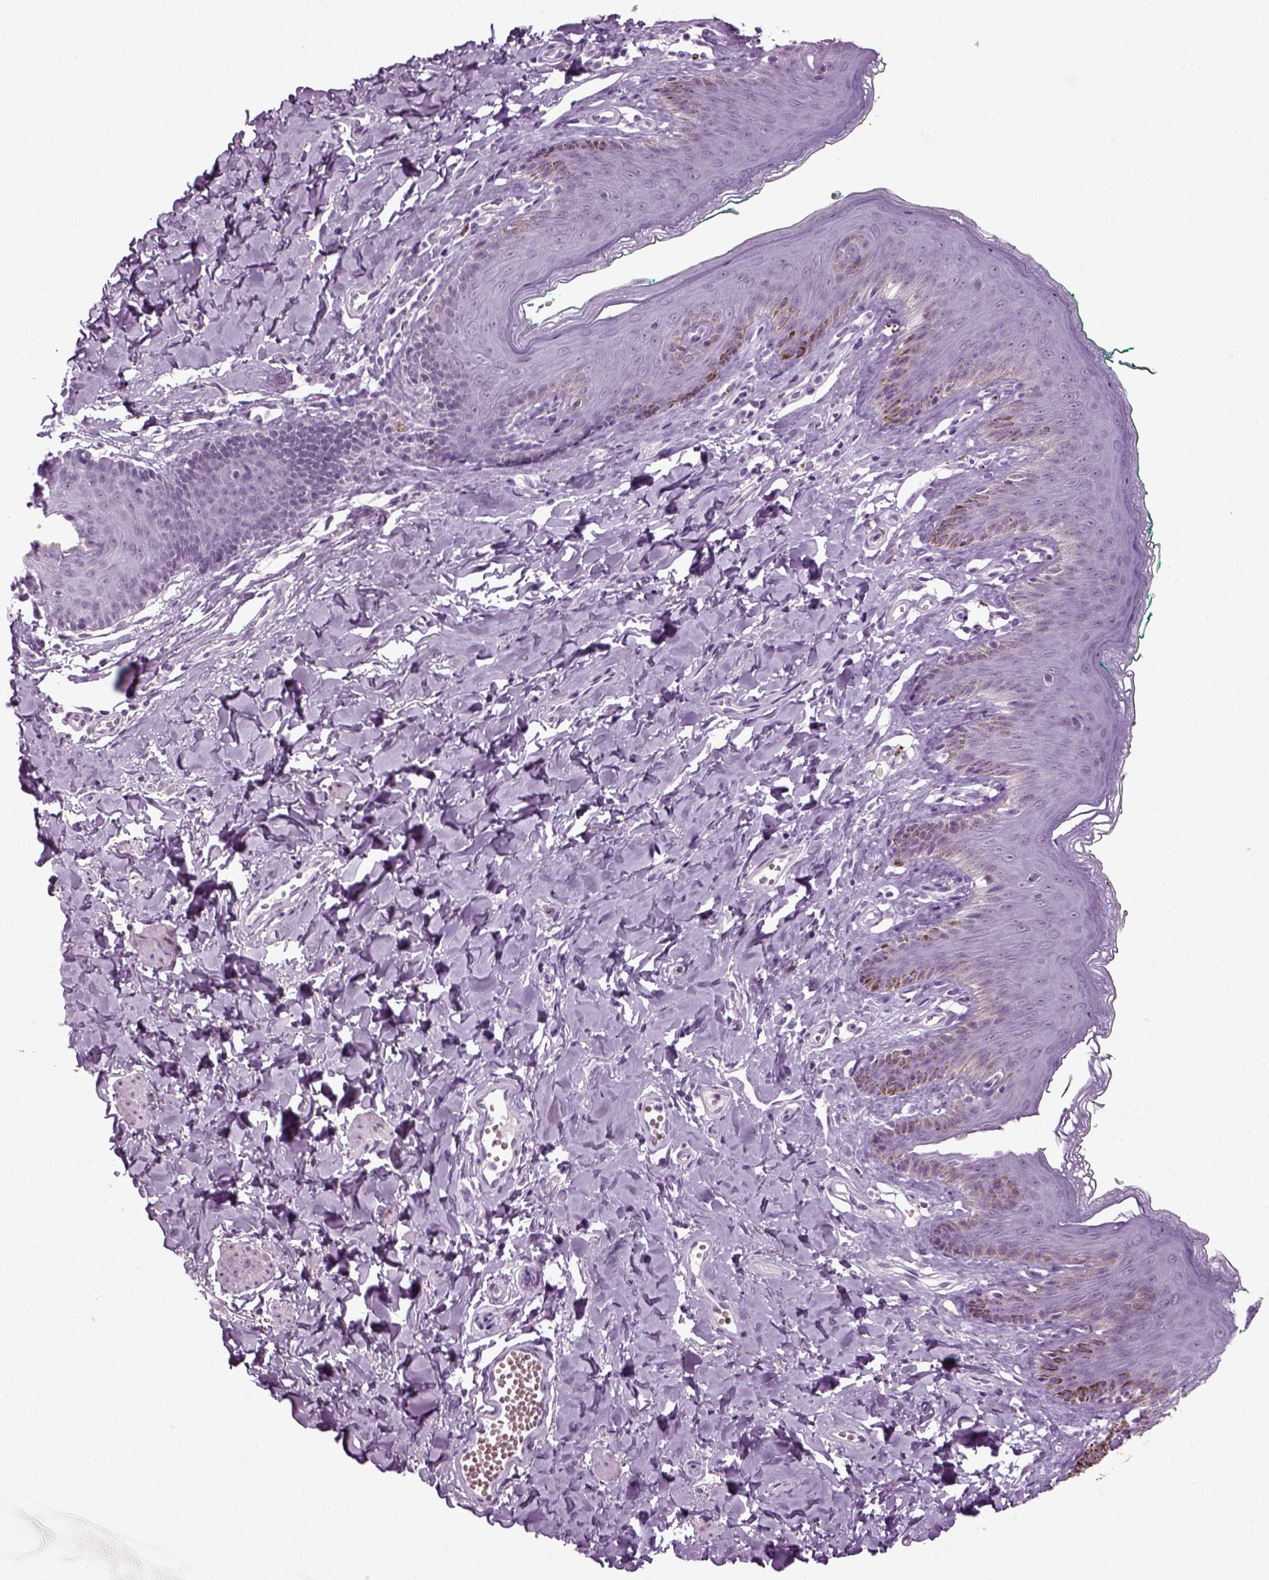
{"staining": {"intensity": "negative", "quantity": "none", "location": "none"}, "tissue": "skin", "cell_type": "Epidermal cells", "image_type": "normal", "snomed": [{"axis": "morphology", "description": "Normal tissue, NOS"}, {"axis": "topography", "description": "Vulva"}], "caption": "Immunohistochemical staining of normal human skin exhibits no significant expression in epidermal cells. (Immunohistochemistry (ihc), brightfield microscopy, high magnification).", "gene": "ZC2HC1C", "patient": {"sex": "female", "age": 66}}